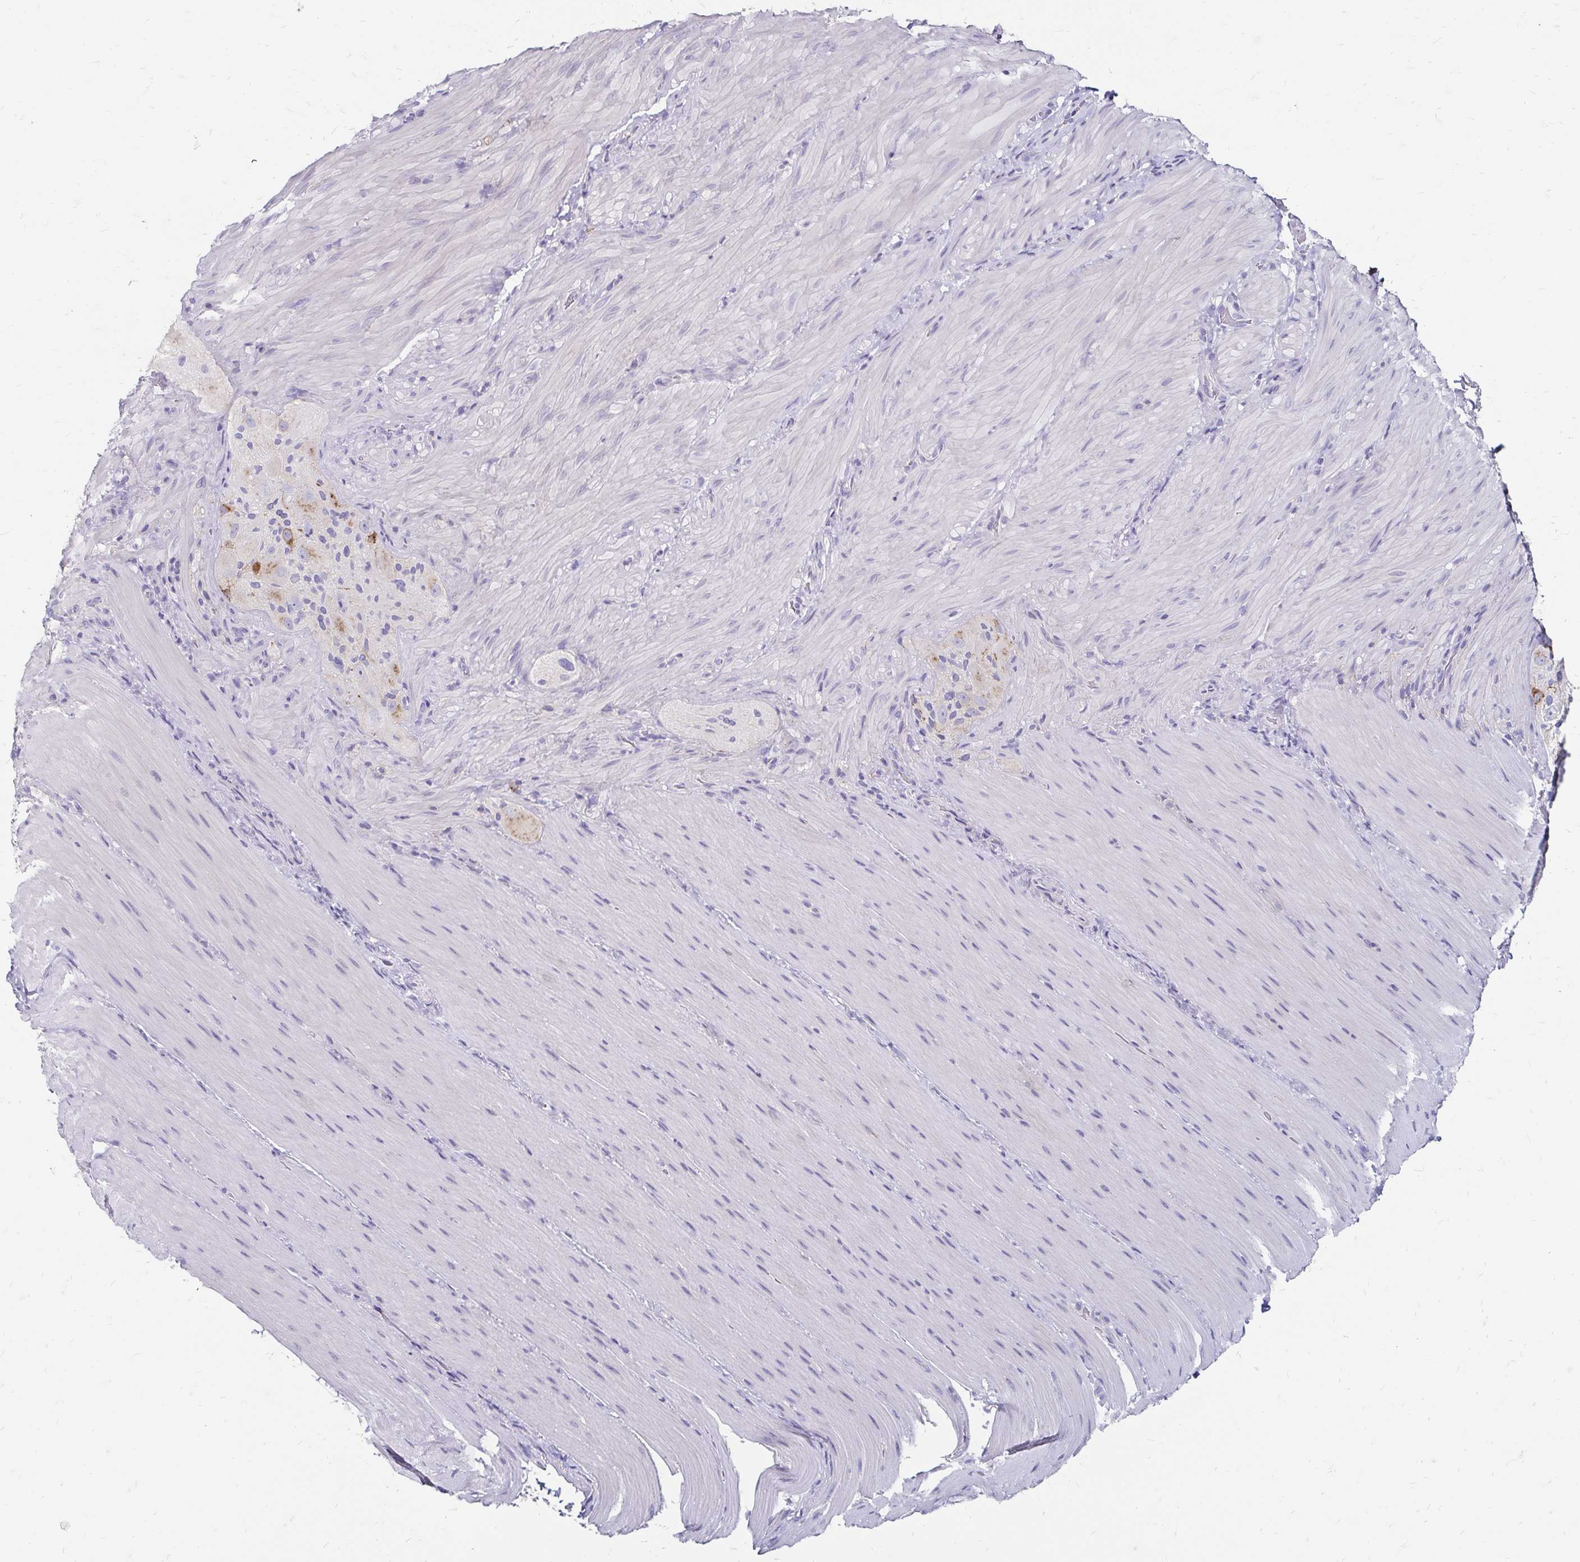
{"staining": {"intensity": "negative", "quantity": "none", "location": "none"}, "tissue": "smooth muscle", "cell_type": "Smooth muscle cells", "image_type": "normal", "snomed": [{"axis": "morphology", "description": "Normal tissue, NOS"}, {"axis": "topography", "description": "Smooth muscle"}, {"axis": "topography", "description": "Colon"}], "caption": "High power microscopy micrograph of an immunohistochemistry (IHC) micrograph of benign smooth muscle, revealing no significant expression in smooth muscle cells. Brightfield microscopy of immunohistochemistry stained with DAB (brown) and hematoxylin (blue), captured at high magnification.", "gene": "SCG3", "patient": {"sex": "male", "age": 73}}